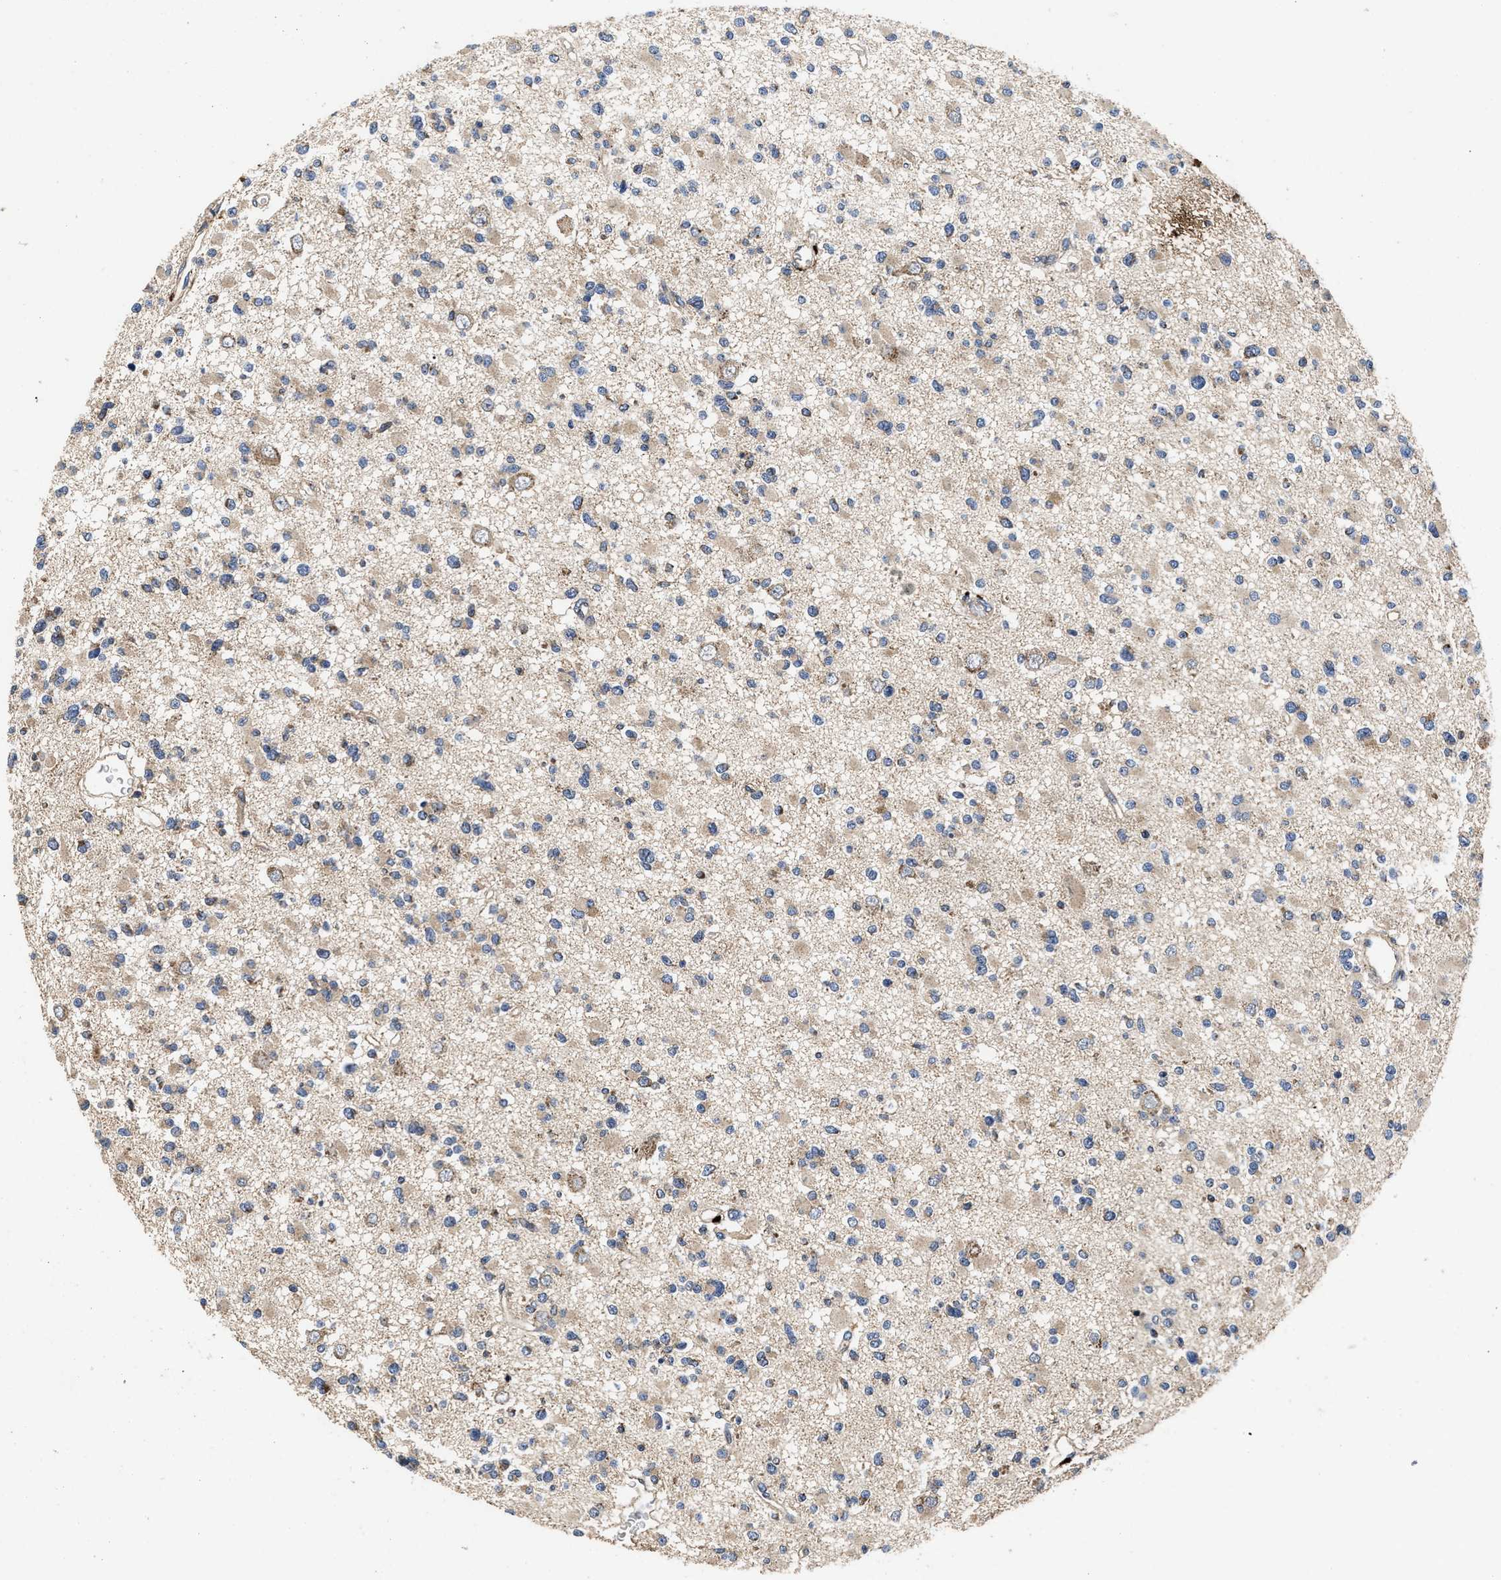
{"staining": {"intensity": "weak", "quantity": "<25%", "location": "cytoplasmic/membranous"}, "tissue": "glioma", "cell_type": "Tumor cells", "image_type": "cancer", "snomed": [{"axis": "morphology", "description": "Glioma, malignant, Low grade"}, {"axis": "topography", "description": "Brain"}], "caption": "Micrograph shows no protein positivity in tumor cells of glioma tissue.", "gene": "NFKB2", "patient": {"sex": "female", "age": 22}}